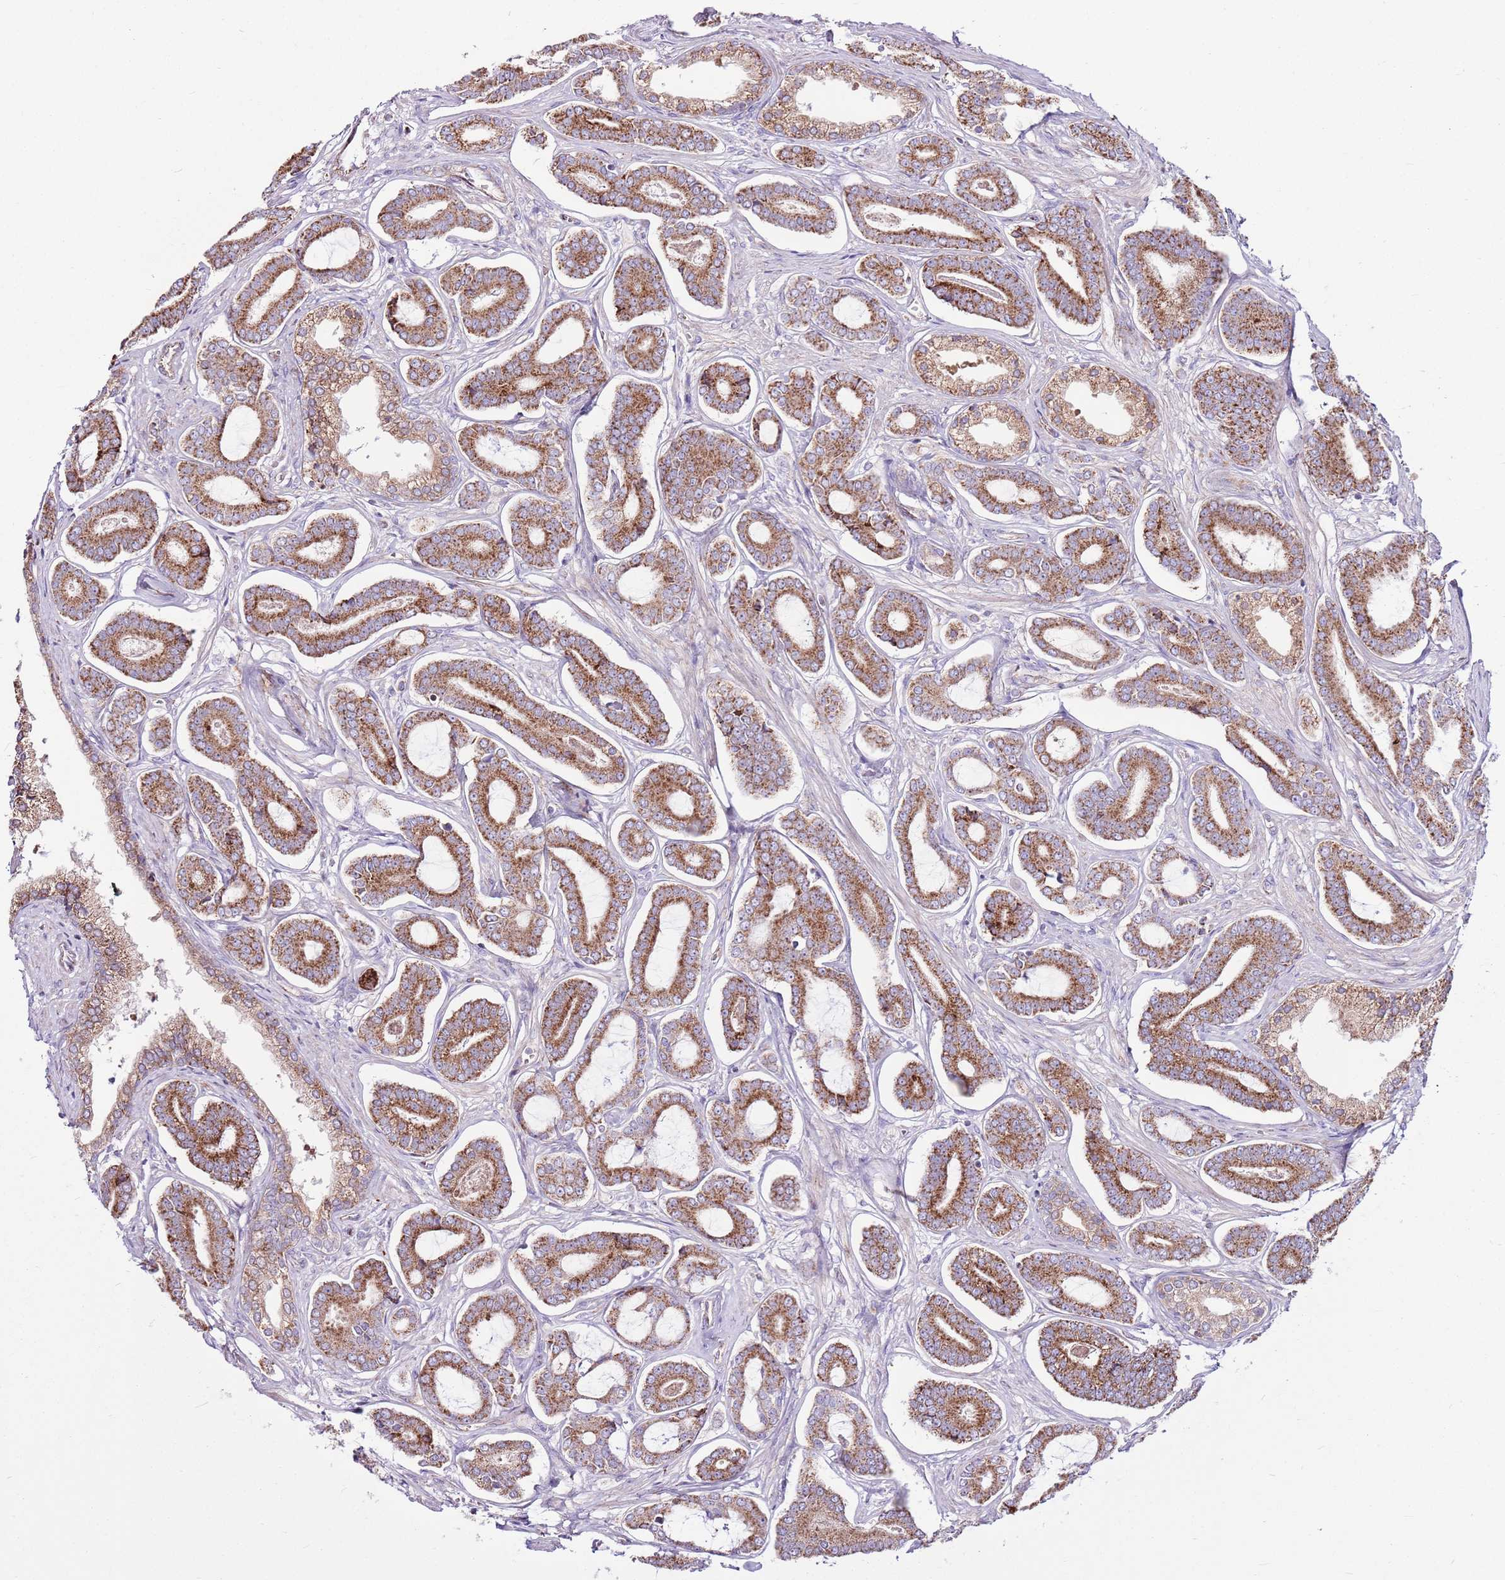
{"staining": {"intensity": "strong", "quantity": ">75%", "location": "cytoplasmic/membranous"}, "tissue": "prostate cancer", "cell_type": "Tumor cells", "image_type": "cancer", "snomed": [{"axis": "morphology", "description": "Adenocarcinoma, NOS"}, {"axis": "topography", "description": "Prostate and seminal vesicle, NOS"}], "caption": "High-magnification brightfield microscopy of adenocarcinoma (prostate) stained with DAB (brown) and counterstained with hematoxylin (blue). tumor cells exhibit strong cytoplasmic/membranous staining is seen in about>75% of cells.", "gene": "HECTD4", "patient": {"sex": "male", "age": 76}}